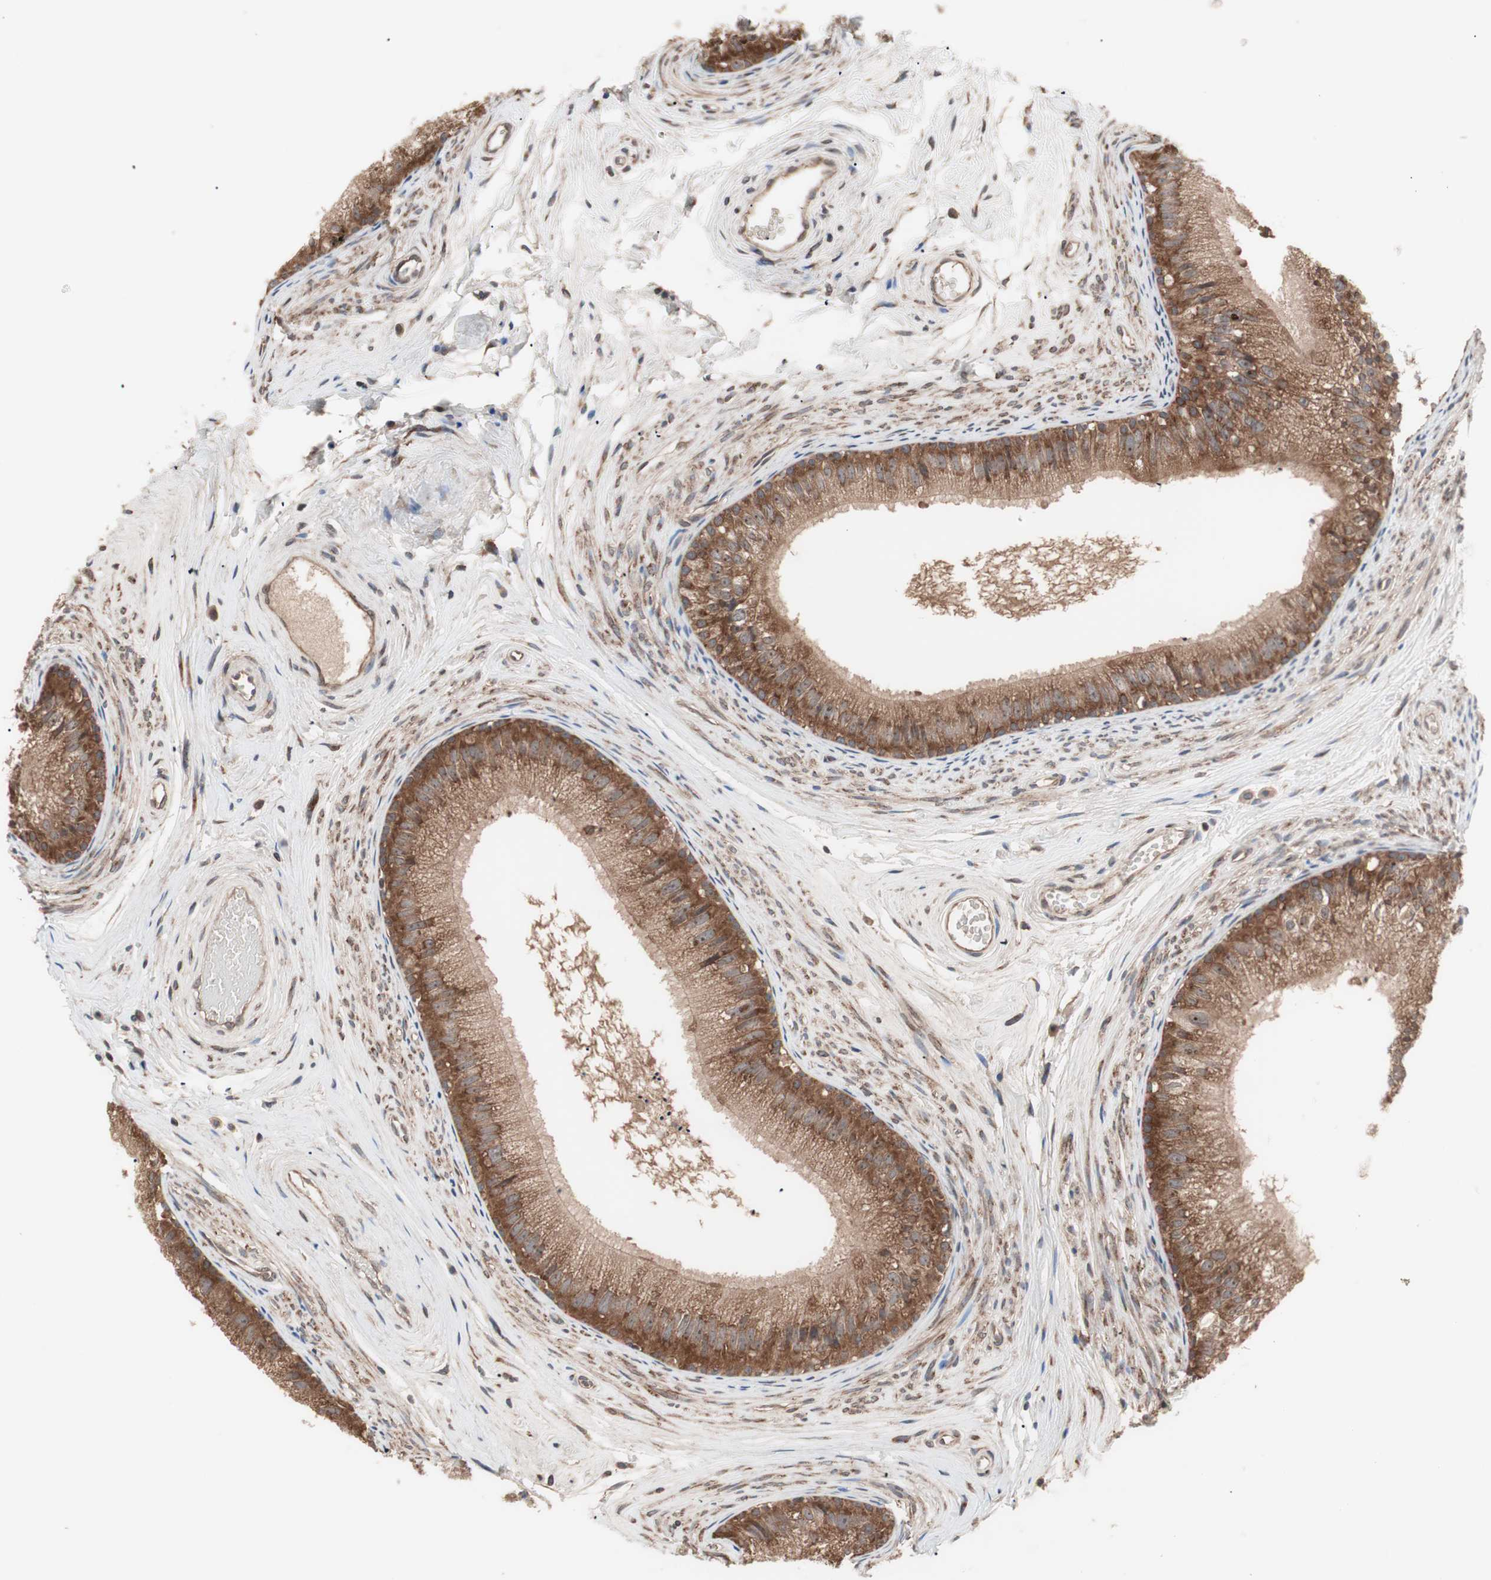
{"staining": {"intensity": "moderate", "quantity": ">75%", "location": "cytoplasmic/membranous"}, "tissue": "epididymis", "cell_type": "Glandular cells", "image_type": "normal", "snomed": [{"axis": "morphology", "description": "Normal tissue, NOS"}, {"axis": "topography", "description": "Epididymis"}], "caption": "A brown stain shows moderate cytoplasmic/membranous expression of a protein in glandular cells of benign human epididymis. Using DAB (brown) and hematoxylin (blue) stains, captured at high magnification using brightfield microscopy.", "gene": "IRS1", "patient": {"sex": "male", "age": 56}}